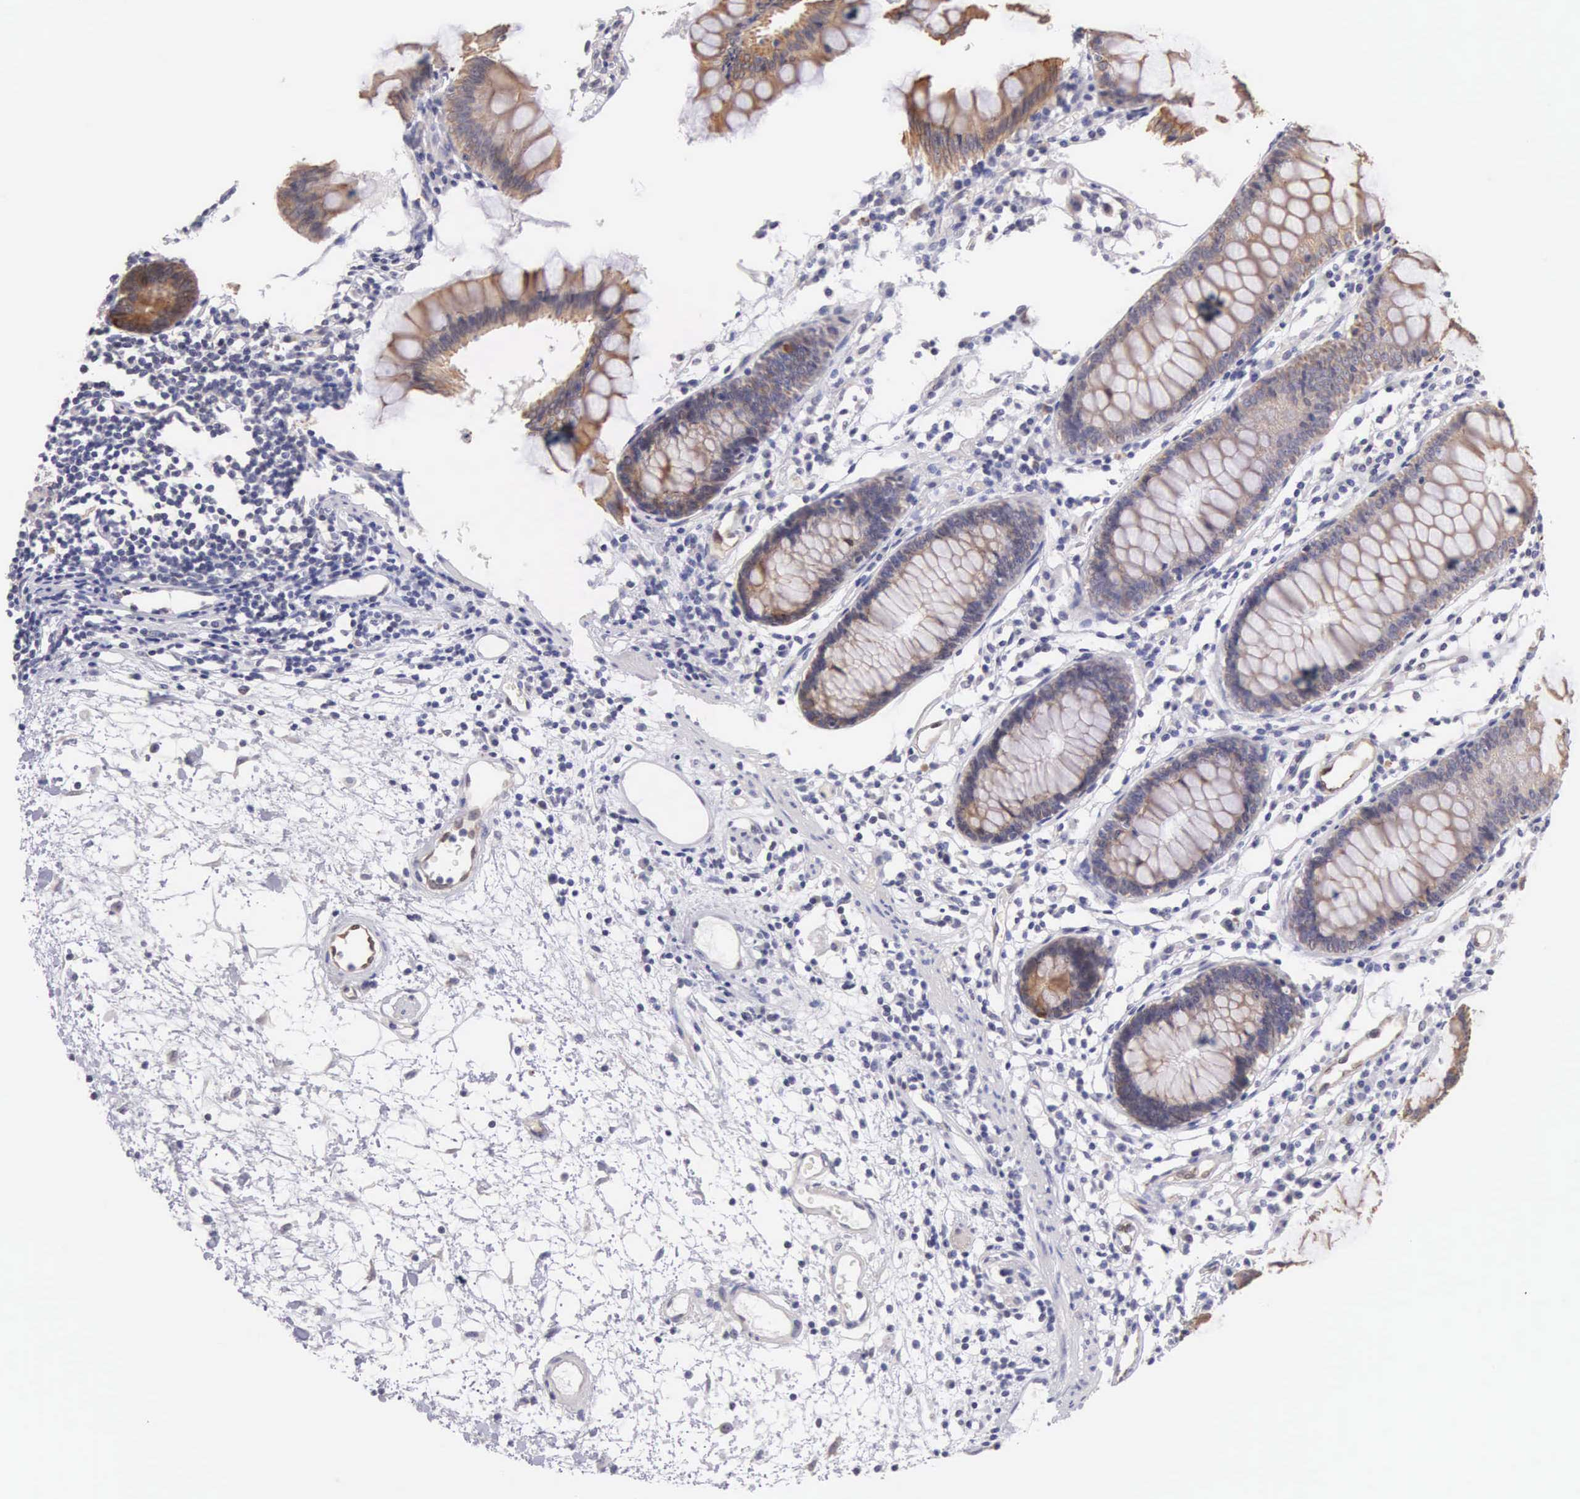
{"staining": {"intensity": "negative", "quantity": "none", "location": "none"}, "tissue": "colon", "cell_type": "Endothelial cells", "image_type": "normal", "snomed": [{"axis": "morphology", "description": "Normal tissue, NOS"}, {"axis": "topography", "description": "Colon"}], "caption": "Immunohistochemical staining of benign colon reveals no significant expression in endothelial cells.", "gene": "PIR", "patient": {"sex": "female", "age": 55}}